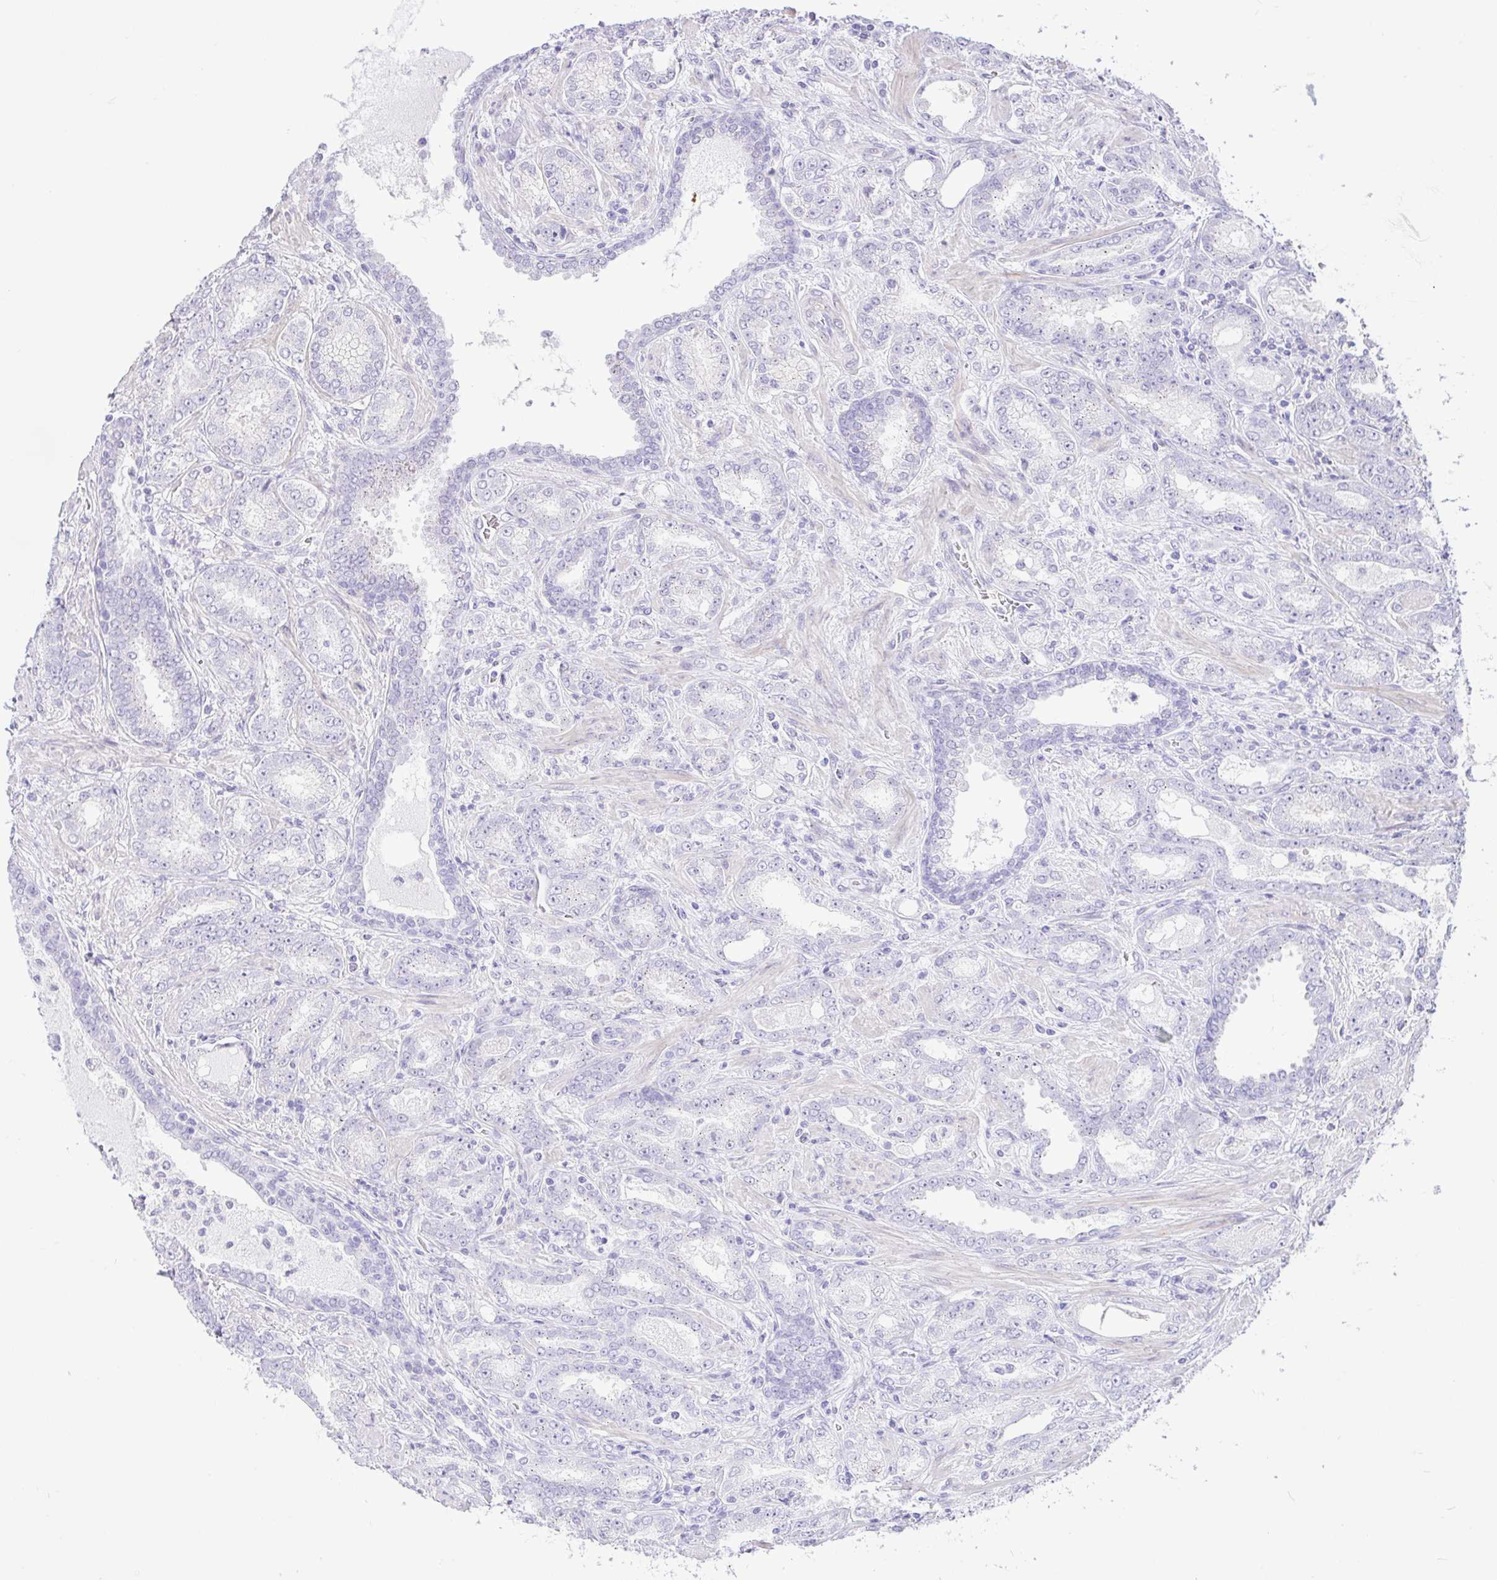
{"staining": {"intensity": "negative", "quantity": "none", "location": "none"}, "tissue": "prostate cancer", "cell_type": "Tumor cells", "image_type": "cancer", "snomed": [{"axis": "morphology", "description": "Adenocarcinoma, High grade"}, {"axis": "topography", "description": "Prostate"}], "caption": "Prostate cancer (adenocarcinoma (high-grade)) stained for a protein using immunohistochemistry (IHC) demonstrates no staining tumor cells.", "gene": "REEP1", "patient": {"sex": "male", "age": 72}}